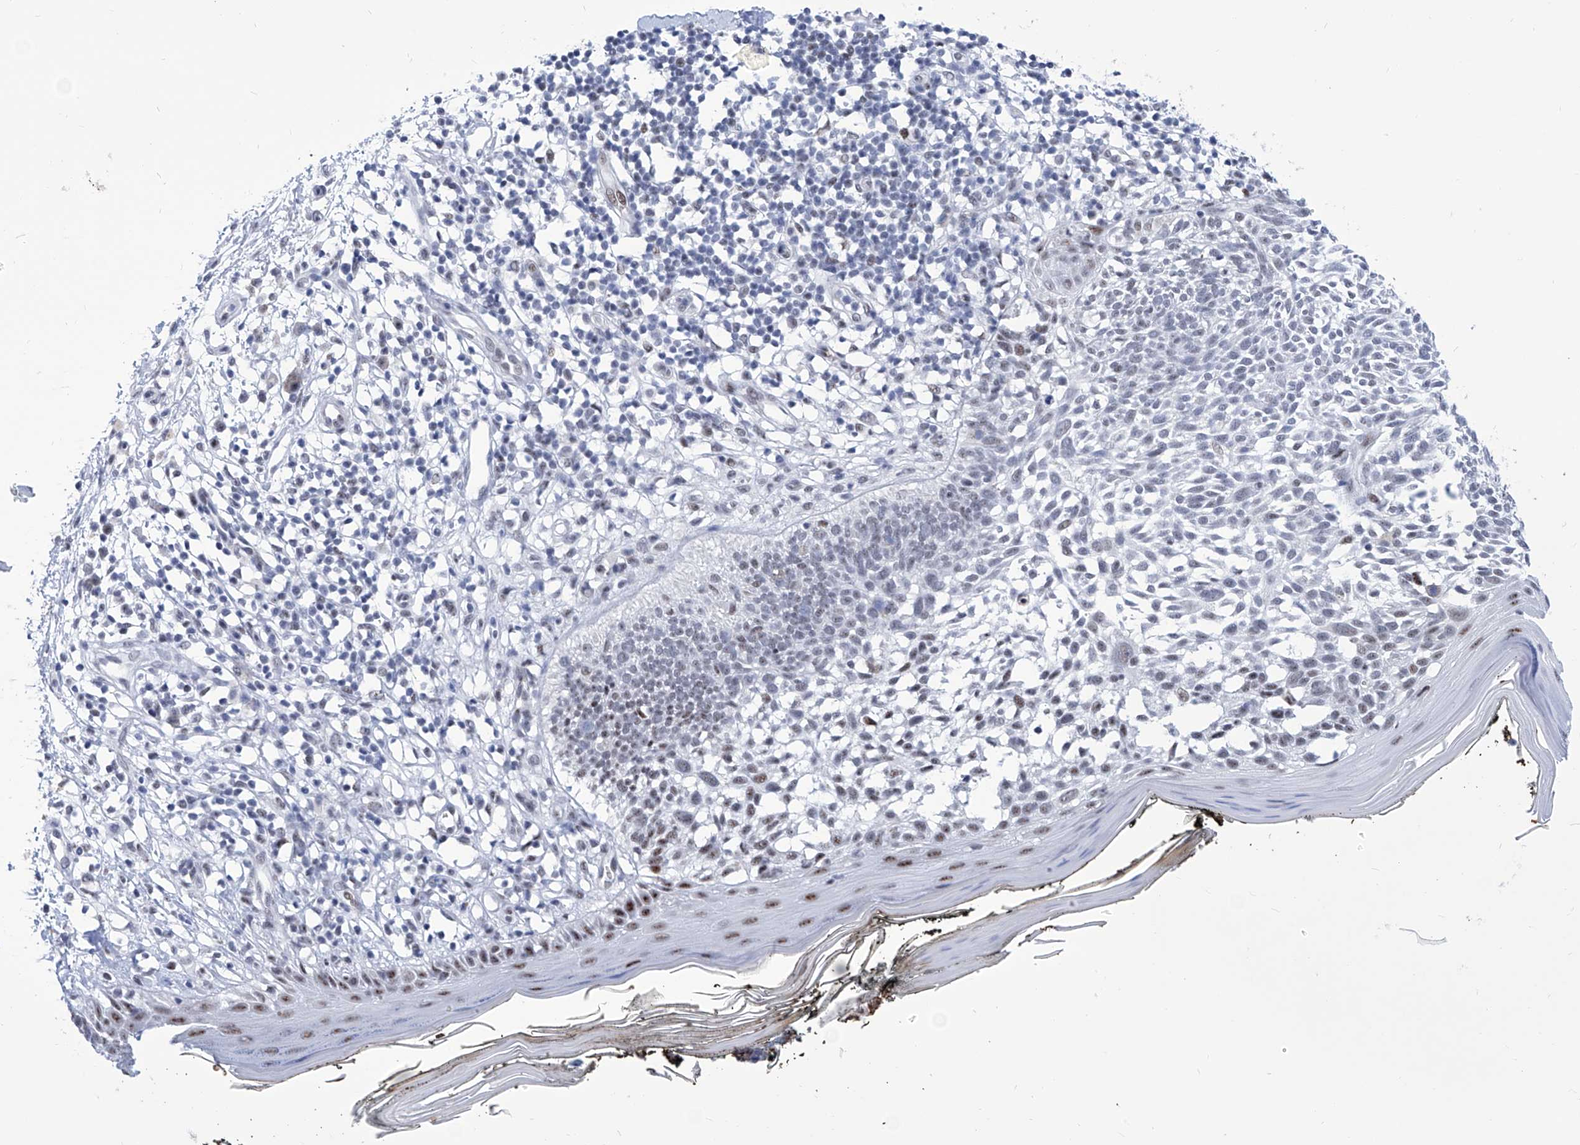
{"staining": {"intensity": "weak", "quantity": "<25%", "location": "nuclear"}, "tissue": "skin cancer", "cell_type": "Tumor cells", "image_type": "cancer", "snomed": [{"axis": "morphology", "description": "Basal cell carcinoma"}, {"axis": "topography", "description": "Skin"}], "caption": "Immunohistochemistry of human basal cell carcinoma (skin) reveals no staining in tumor cells.", "gene": "SART1", "patient": {"sex": "female", "age": 64}}